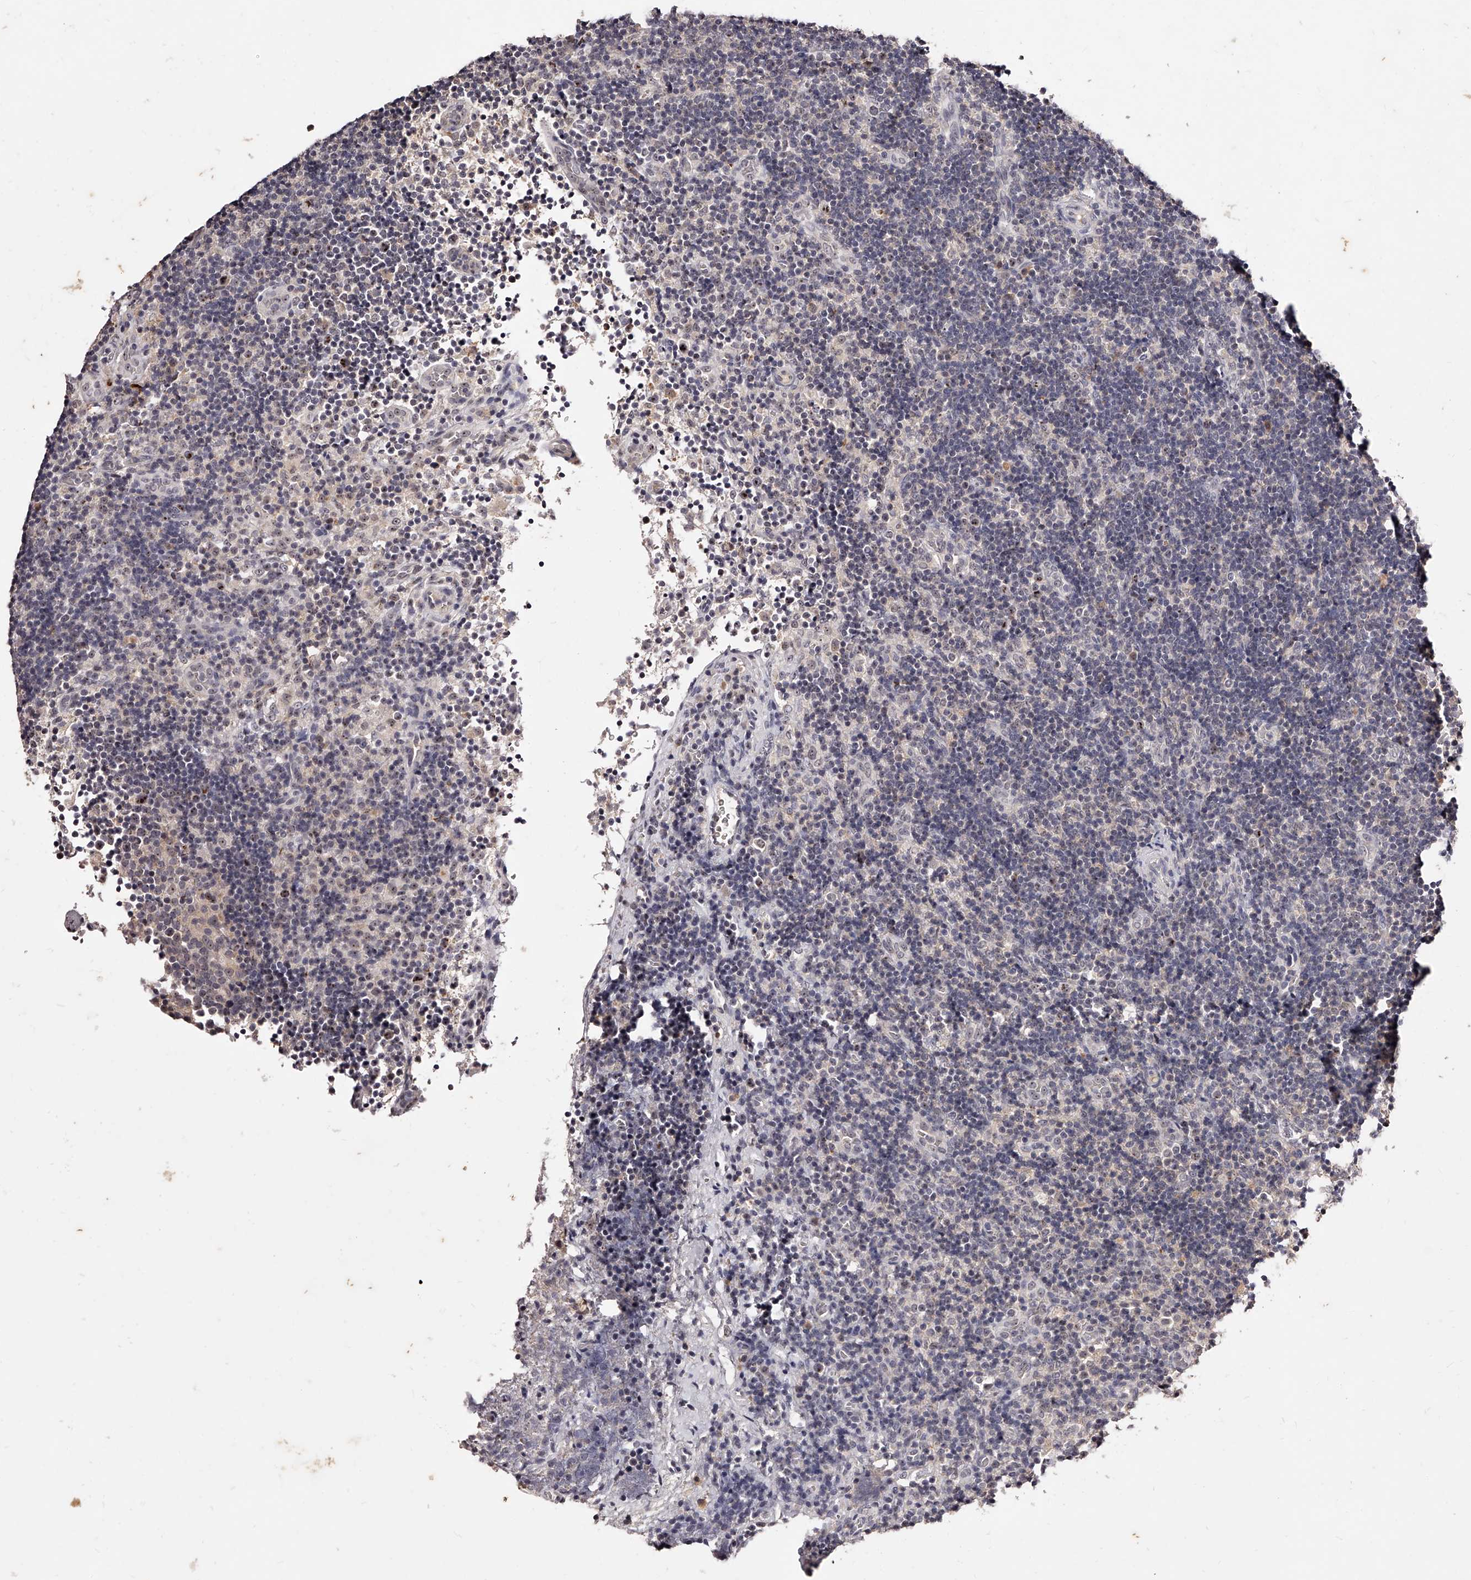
{"staining": {"intensity": "weak", "quantity": "<25%", "location": "cytoplasmic/membranous"}, "tissue": "lymph node", "cell_type": "Germinal center cells", "image_type": "normal", "snomed": [{"axis": "morphology", "description": "Normal tissue, NOS"}, {"axis": "topography", "description": "Lymph node"}], "caption": "This is an IHC image of unremarkable lymph node. There is no expression in germinal center cells.", "gene": "PHACTR1", "patient": {"sex": "female", "age": 22}}